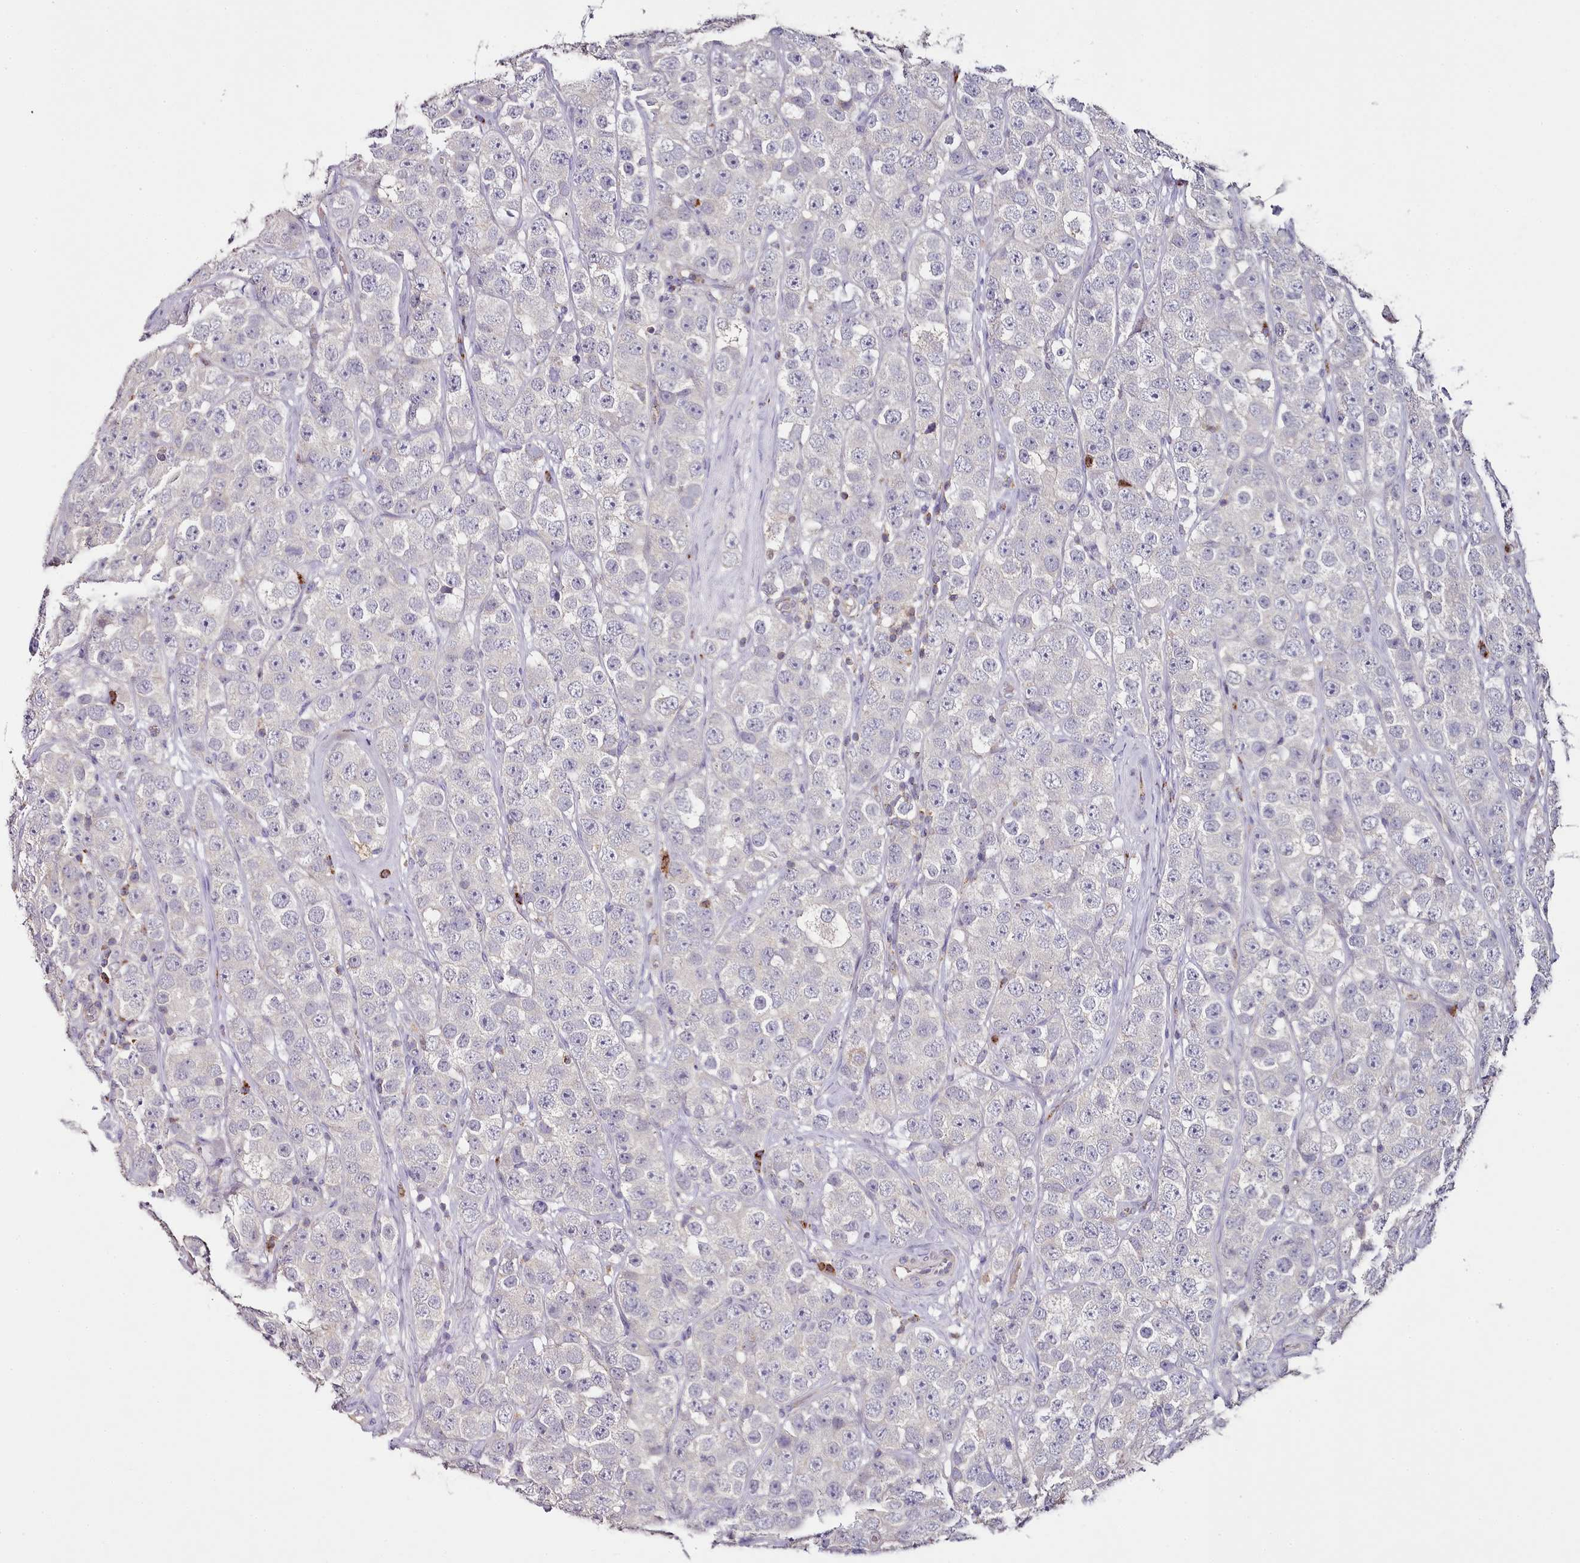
{"staining": {"intensity": "negative", "quantity": "none", "location": "none"}, "tissue": "testis cancer", "cell_type": "Tumor cells", "image_type": "cancer", "snomed": [{"axis": "morphology", "description": "Seminoma, NOS"}, {"axis": "topography", "description": "Testis"}], "caption": "Testis seminoma was stained to show a protein in brown. There is no significant positivity in tumor cells. (DAB immunohistochemistry with hematoxylin counter stain).", "gene": "ACSS1", "patient": {"sex": "male", "age": 28}}